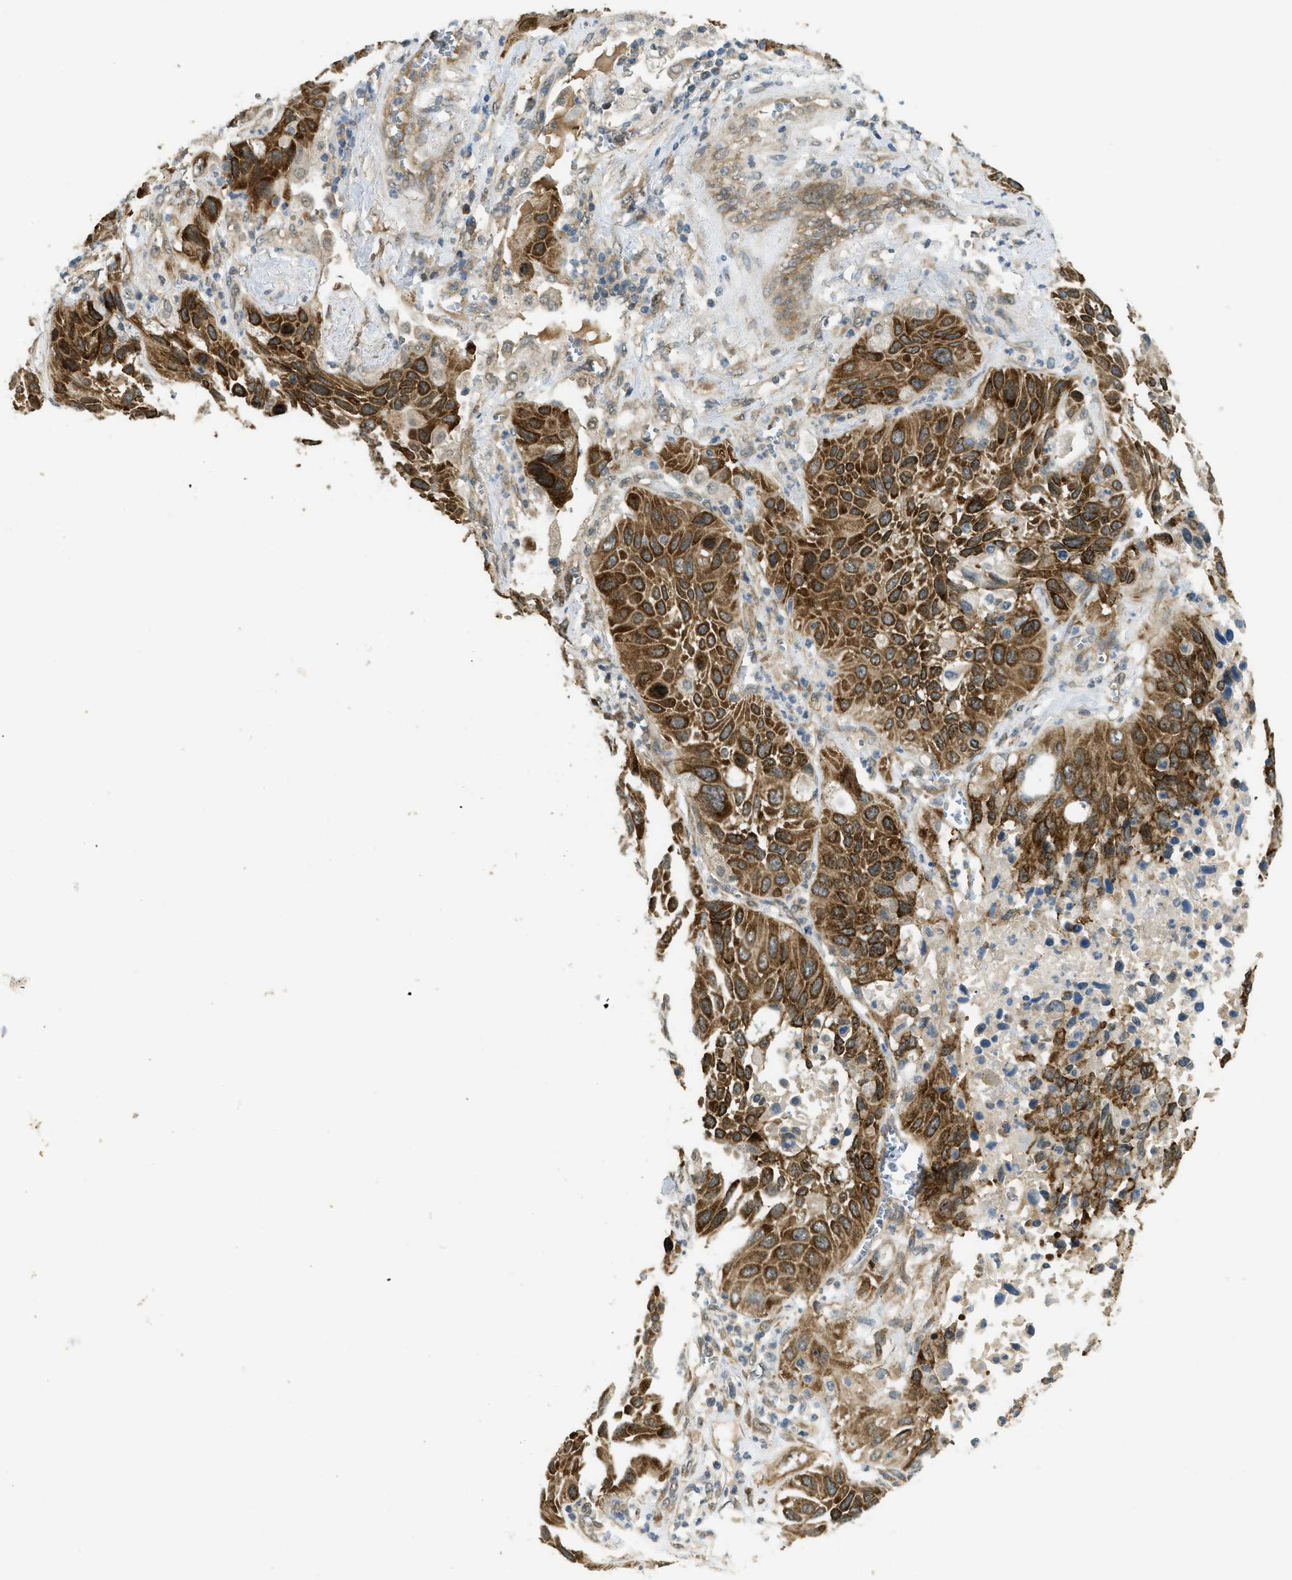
{"staining": {"intensity": "strong", "quantity": ">75%", "location": "cytoplasmic/membranous"}, "tissue": "lung cancer", "cell_type": "Tumor cells", "image_type": "cancer", "snomed": [{"axis": "morphology", "description": "Squamous cell carcinoma, NOS"}, {"axis": "topography", "description": "Lung"}], "caption": "The histopathology image exhibits a brown stain indicating the presence of a protein in the cytoplasmic/membranous of tumor cells in lung squamous cell carcinoma.", "gene": "IGF2BP2", "patient": {"sex": "female", "age": 76}}